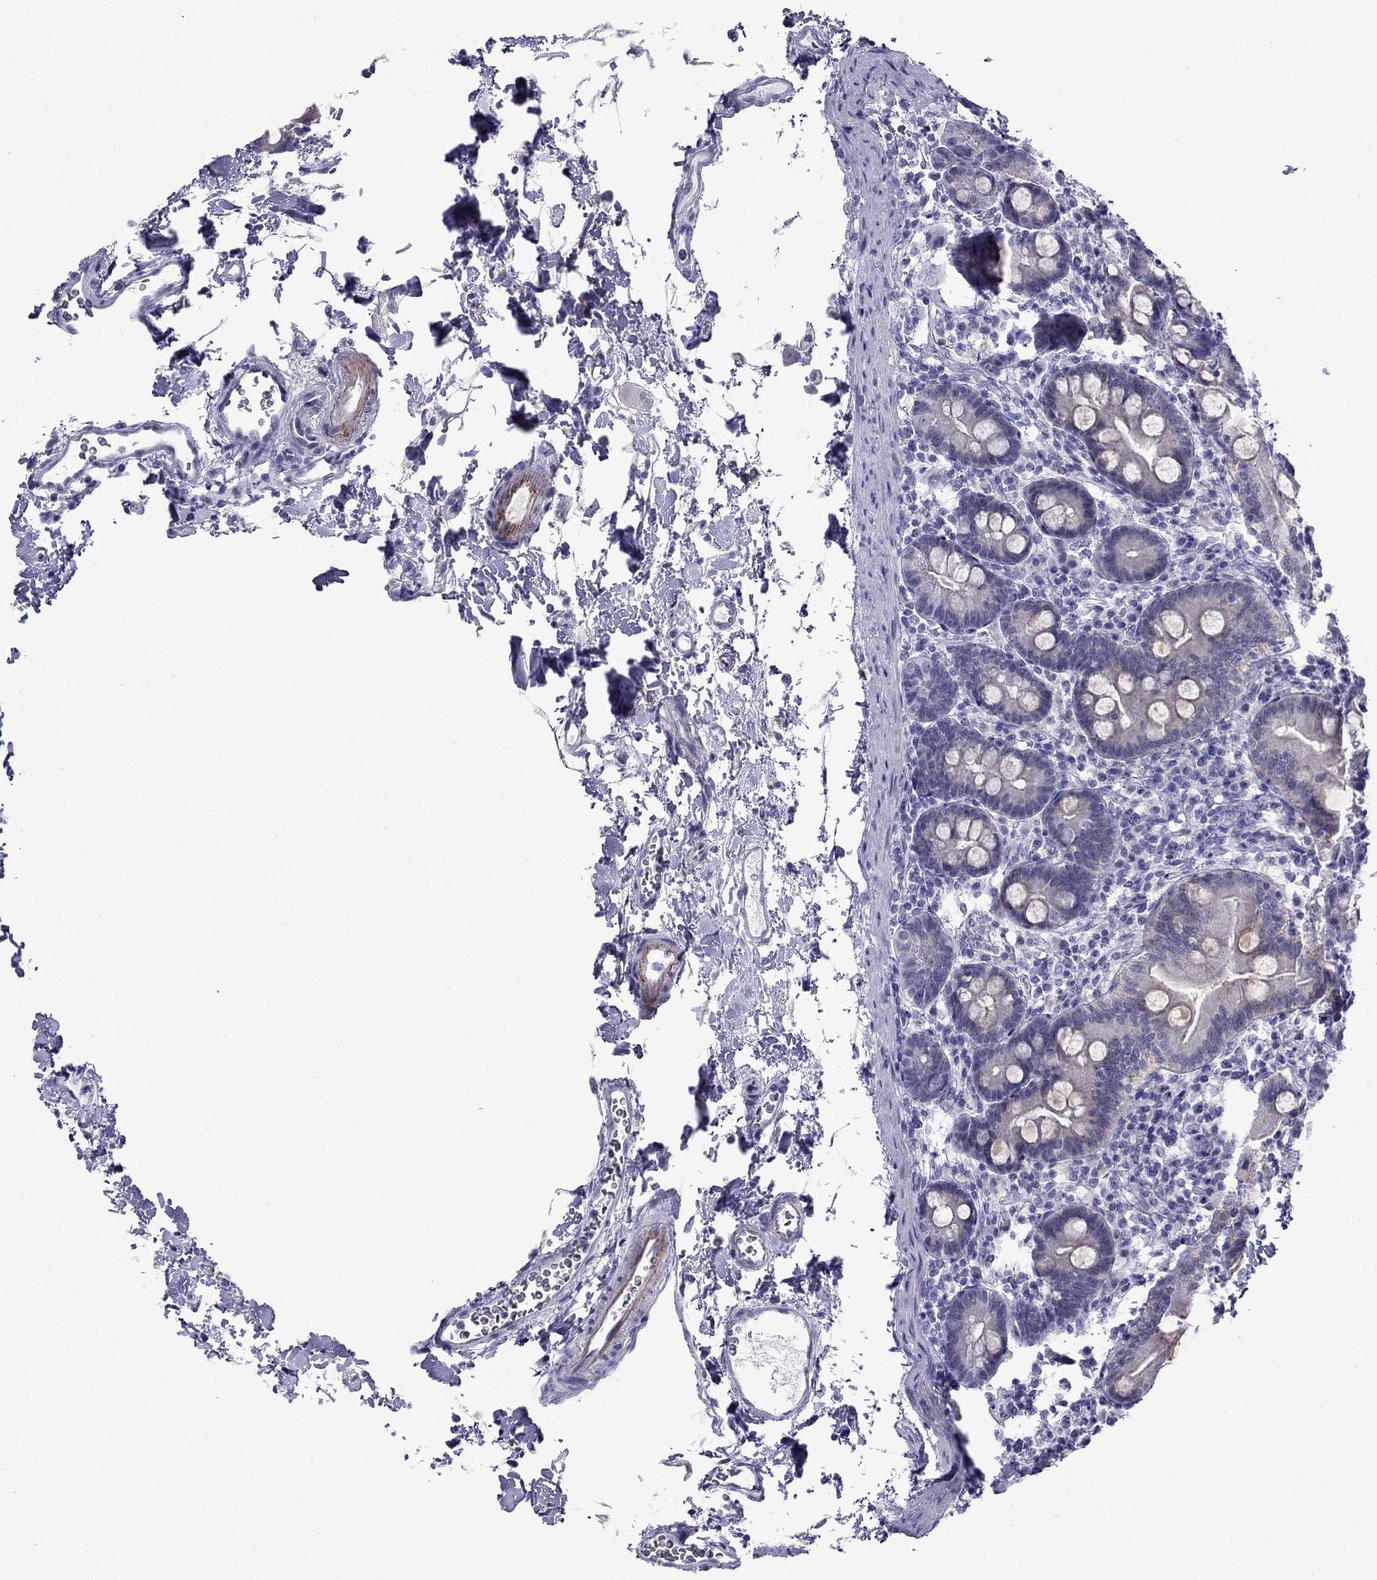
{"staining": {"intensity": "weak", "quantity": "<25%", "location": "cytoplasmic/membranous"}, "tissue": "small intestine", "cell_type": "Glandular cells", "image_type": "normal", "snomed": [{"axis": "morphology", "description": "Normal tissue, NOS"}, {"axis": "topography", "description": "Small intestine"}], "caption": "High power microscopy image of an immunohistochemistry histopathology image of benign small intestine, revealing no significant positivity in glandular cells. (DAB immunohistochemistry (IHC) visualized using brightfield microscopy, high magnification).", "gene": "MGP", "patient": {"sex": "female", "age": 44}}